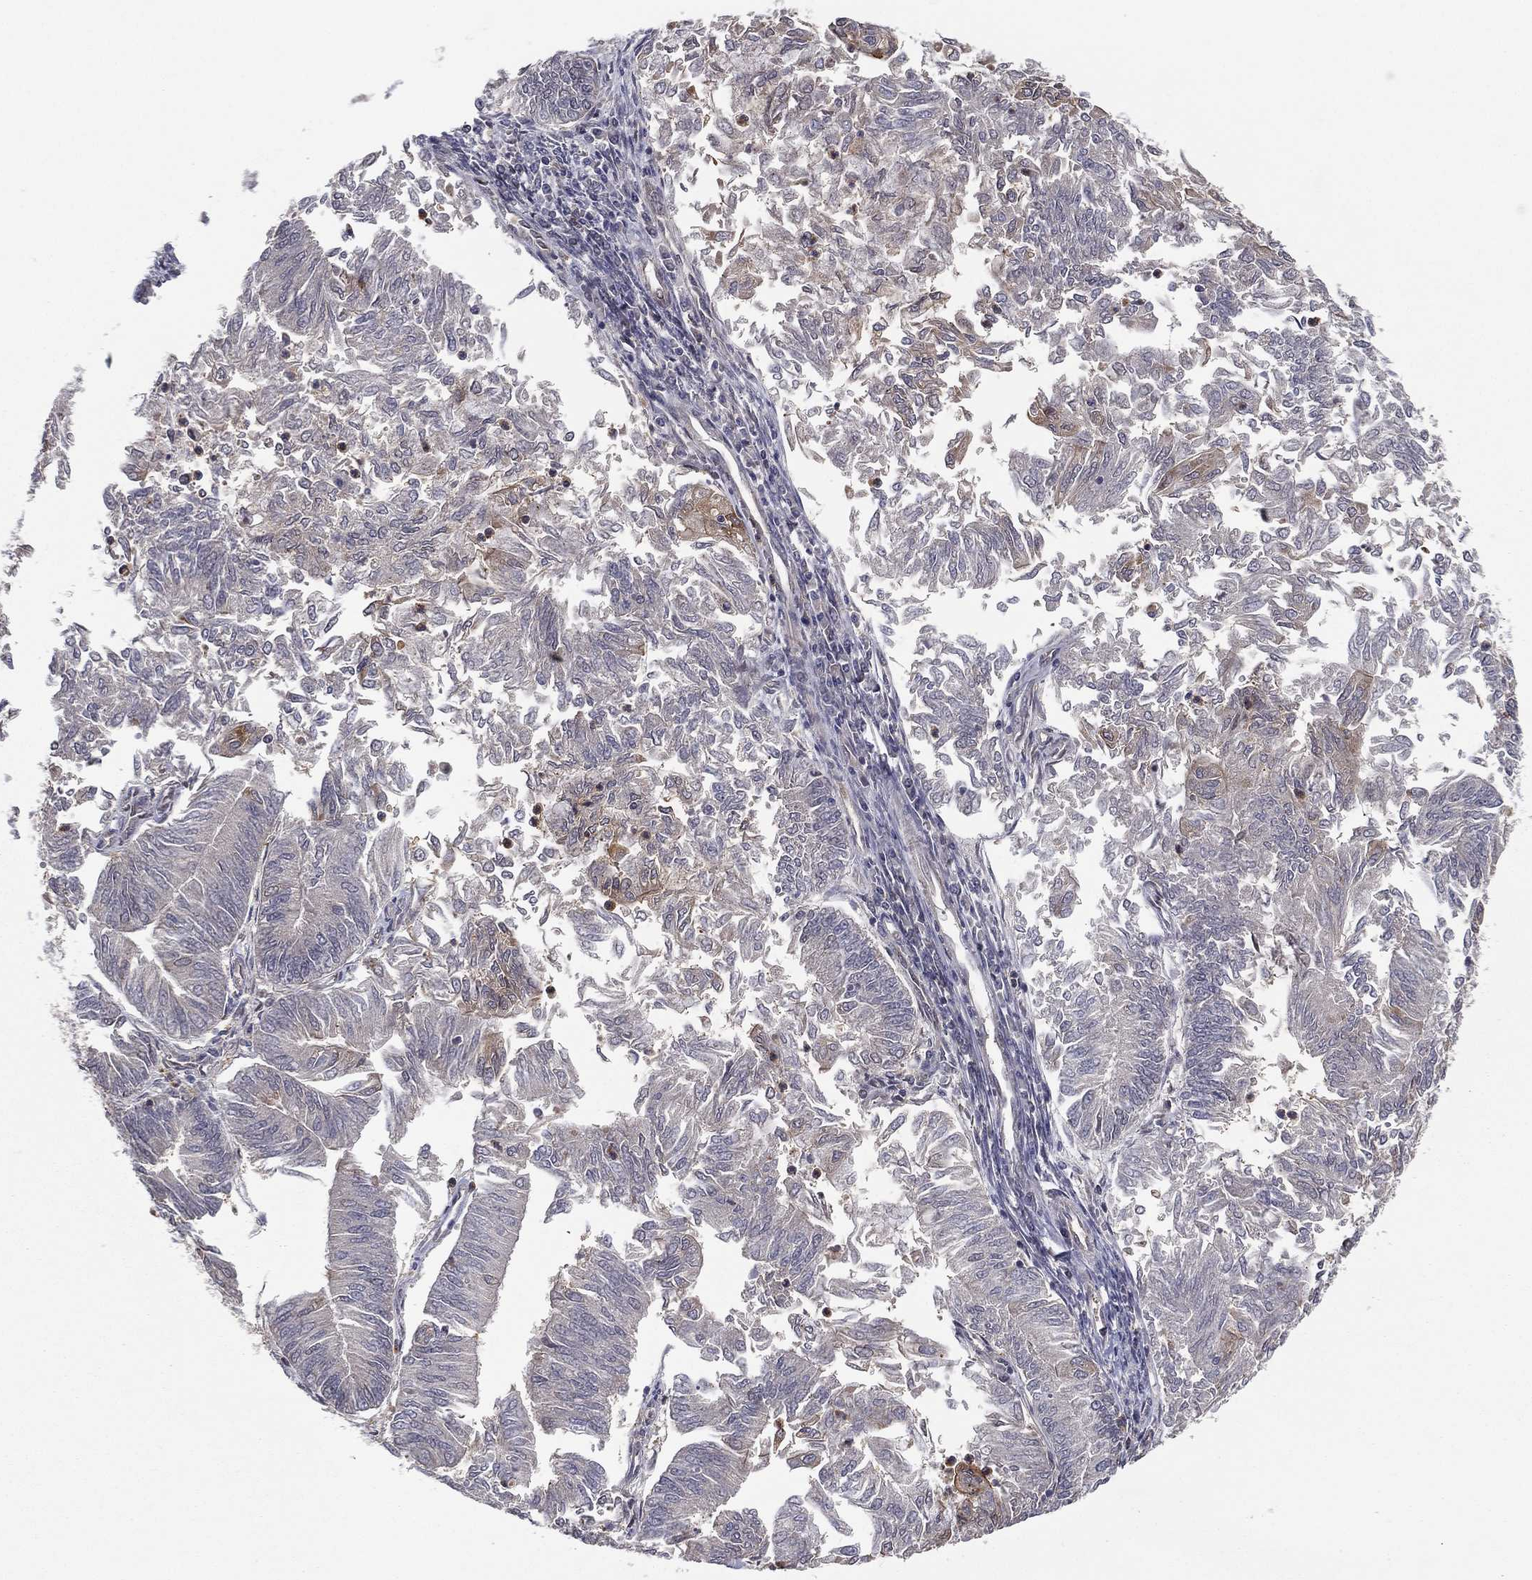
{"staining": {"intensity": "moderate", "quantity": "<25%", "location": "cytoplasmic/membranous"}, "tissue": "endometrial cancer", "cell_type": "Tumor cells", "image_type": "cancer", "snomed": [{"axis": "morphology", "description": "Adenocarcinoma, NOS"}, {"axis": "topography", "description": "Endometrium"}], "caption": "Human endometrial adenocarcinoma stained for a protein (brown) exhibits moderate cytoplasmic/membranous positive staining in about <25% of tumor cells.", "gene": "GPALPP1", "patient": {"sex": "female", "age": 59}}